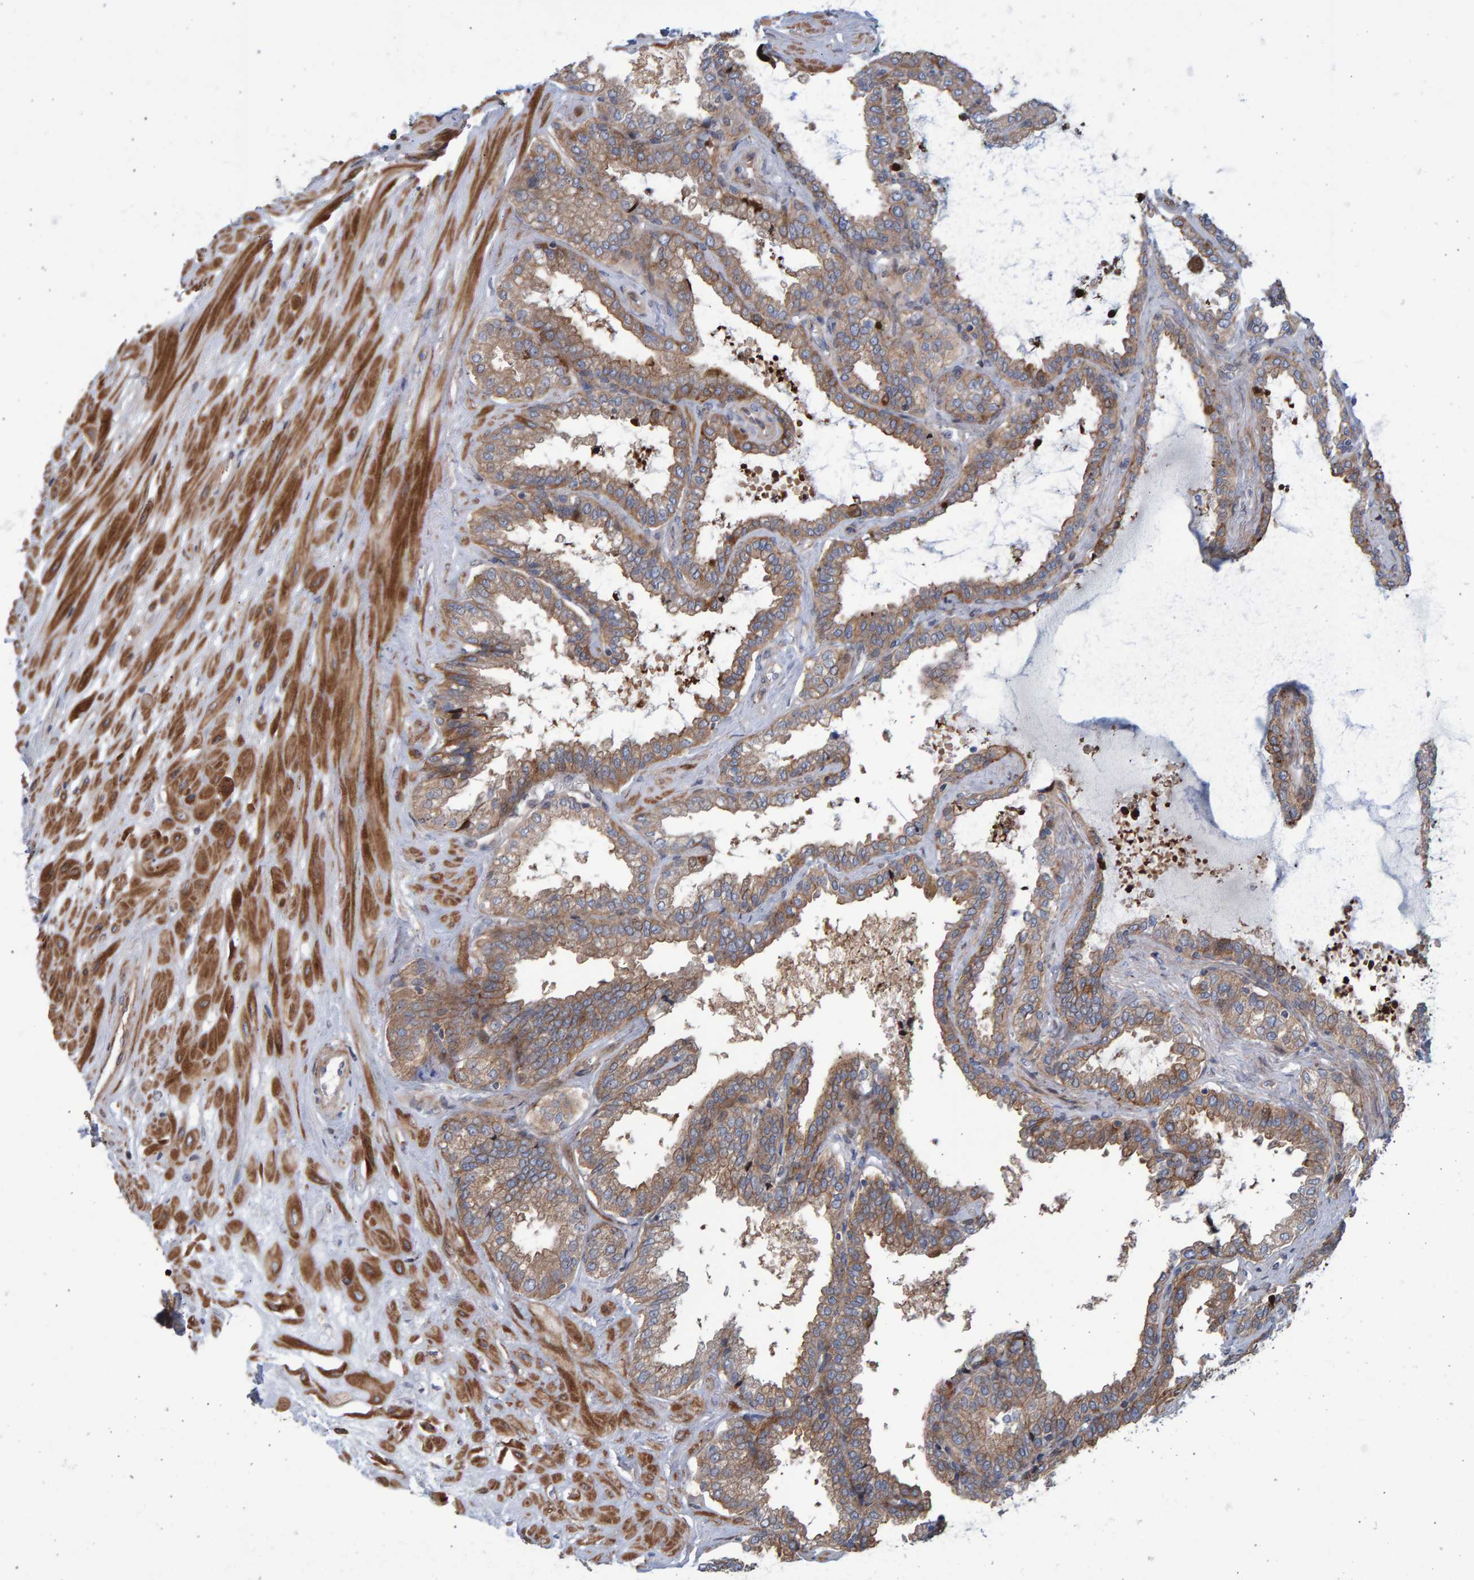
{"staining": {"intensity": "weak", "quantity": ">75%", "location": "cytoplasmic/membranous"}, "tissue": "seminal vesicle", "cell_type": "Glandular cells", "image_type": "normal", "snomed": [{"axis": "morphology", "description": "Normal tissue, NOS"}, {"axis": "topography", "description": "Seminal veicle"}], "caption": "Immunohistochemistry (IHC) micrograph of normal seminal vesicle: human seminal vesicle stained using IHC reveals low levels of weak protein expression localized specifically in the cytoplasmic/membranous of glandular cells, appearing as a cytoplasmic/membranous brown color.", "gene": "LRBA", "patient": {"sex": "male", "age": 46}}